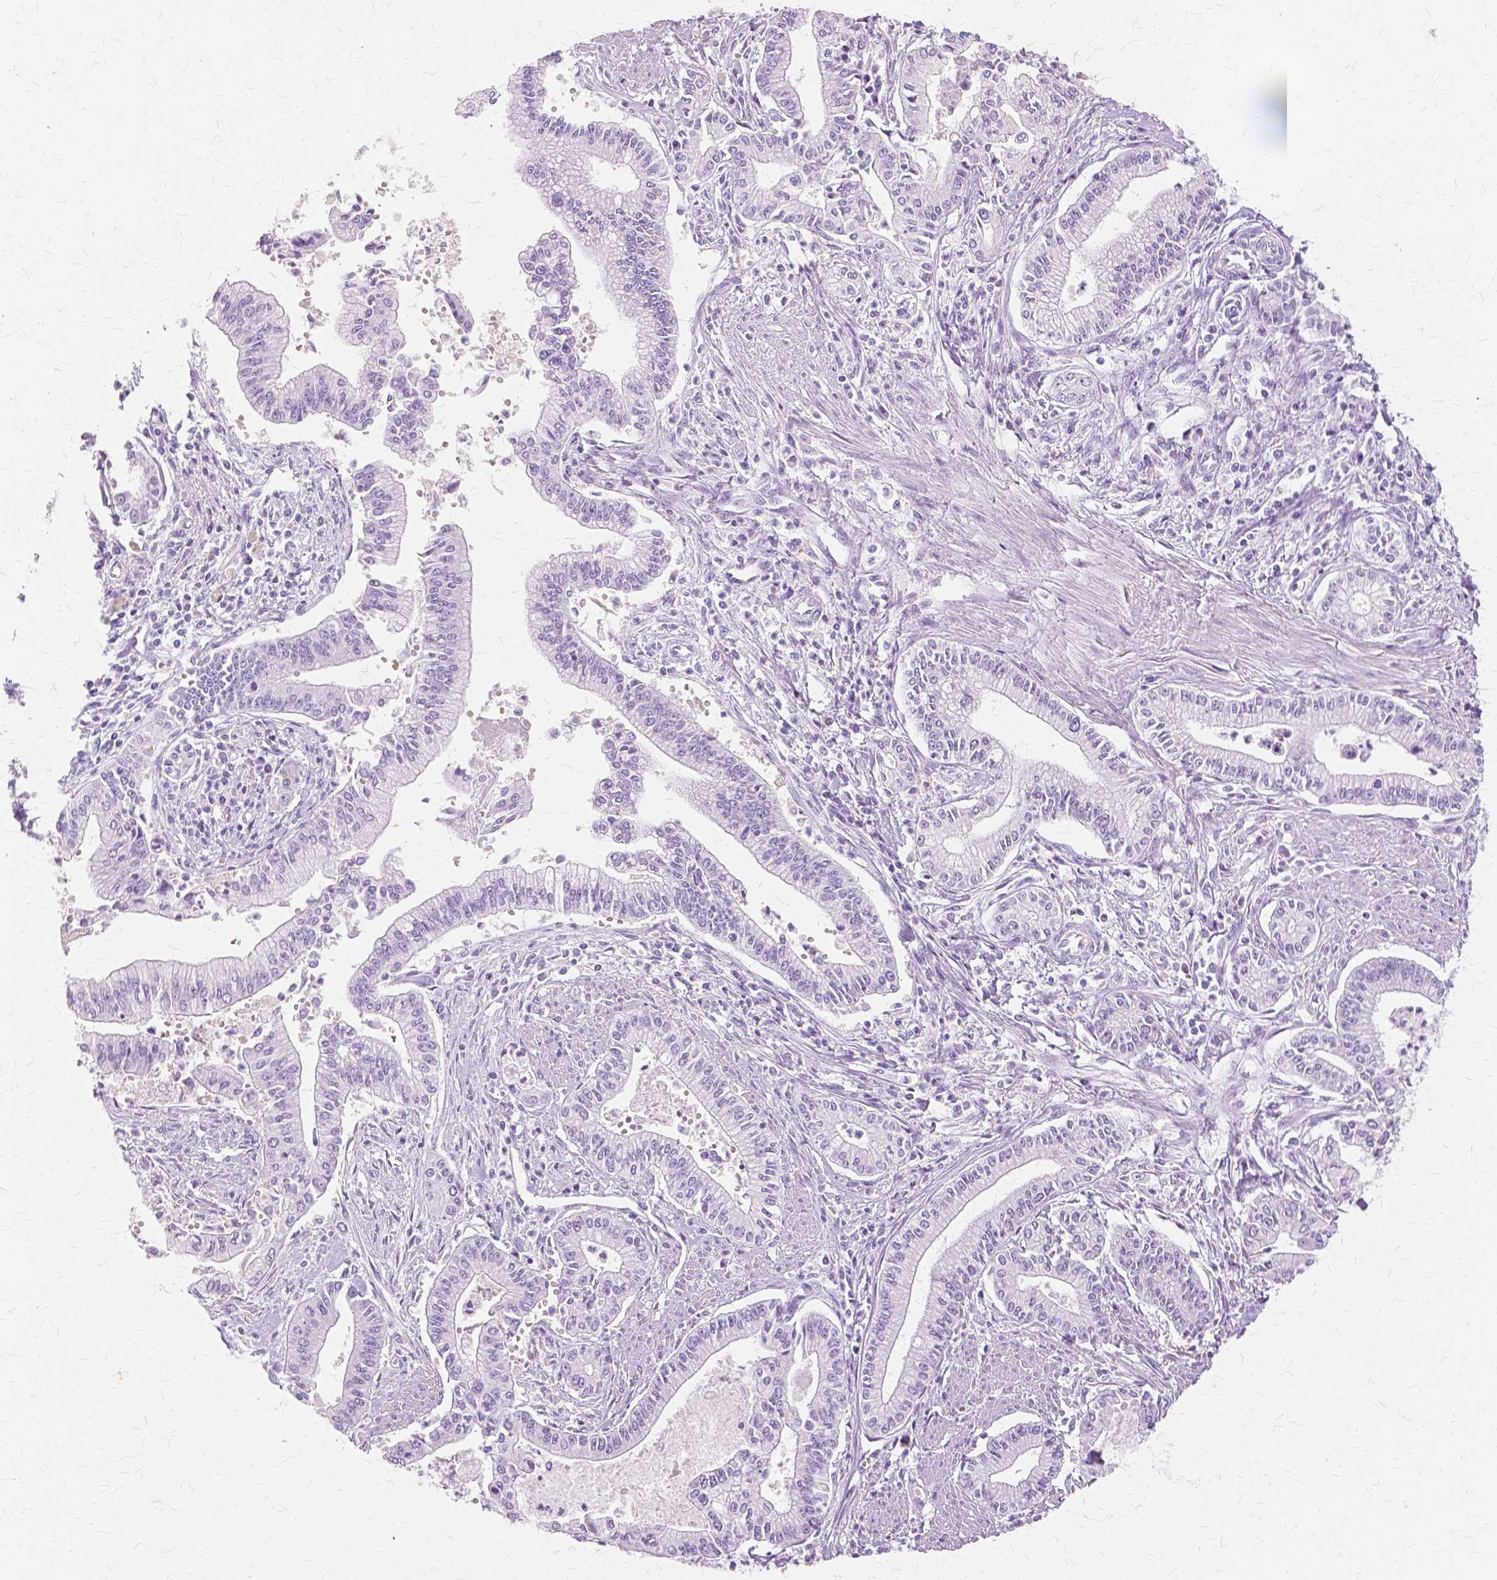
{"staining": {"intensity": "negative", "quantity": "none", "location": "none"}, "tissue": "pancreatic cancer", "cell_type": "Tumor cells", "image_type": "cancer", "snomed": [{"axis": "morphology", "description": "Adenocarcinoma, NOS"}, {"axis": "topography", "description": "Pancreas"}], "caption": "High power microscopy histopathology image of an IHC micrograph of pancreatic adenocarcinoma, revealing no significant positivity in tumor cells.", "gene": "TGM1", "patient": {"sex": "female", "age": 65}}